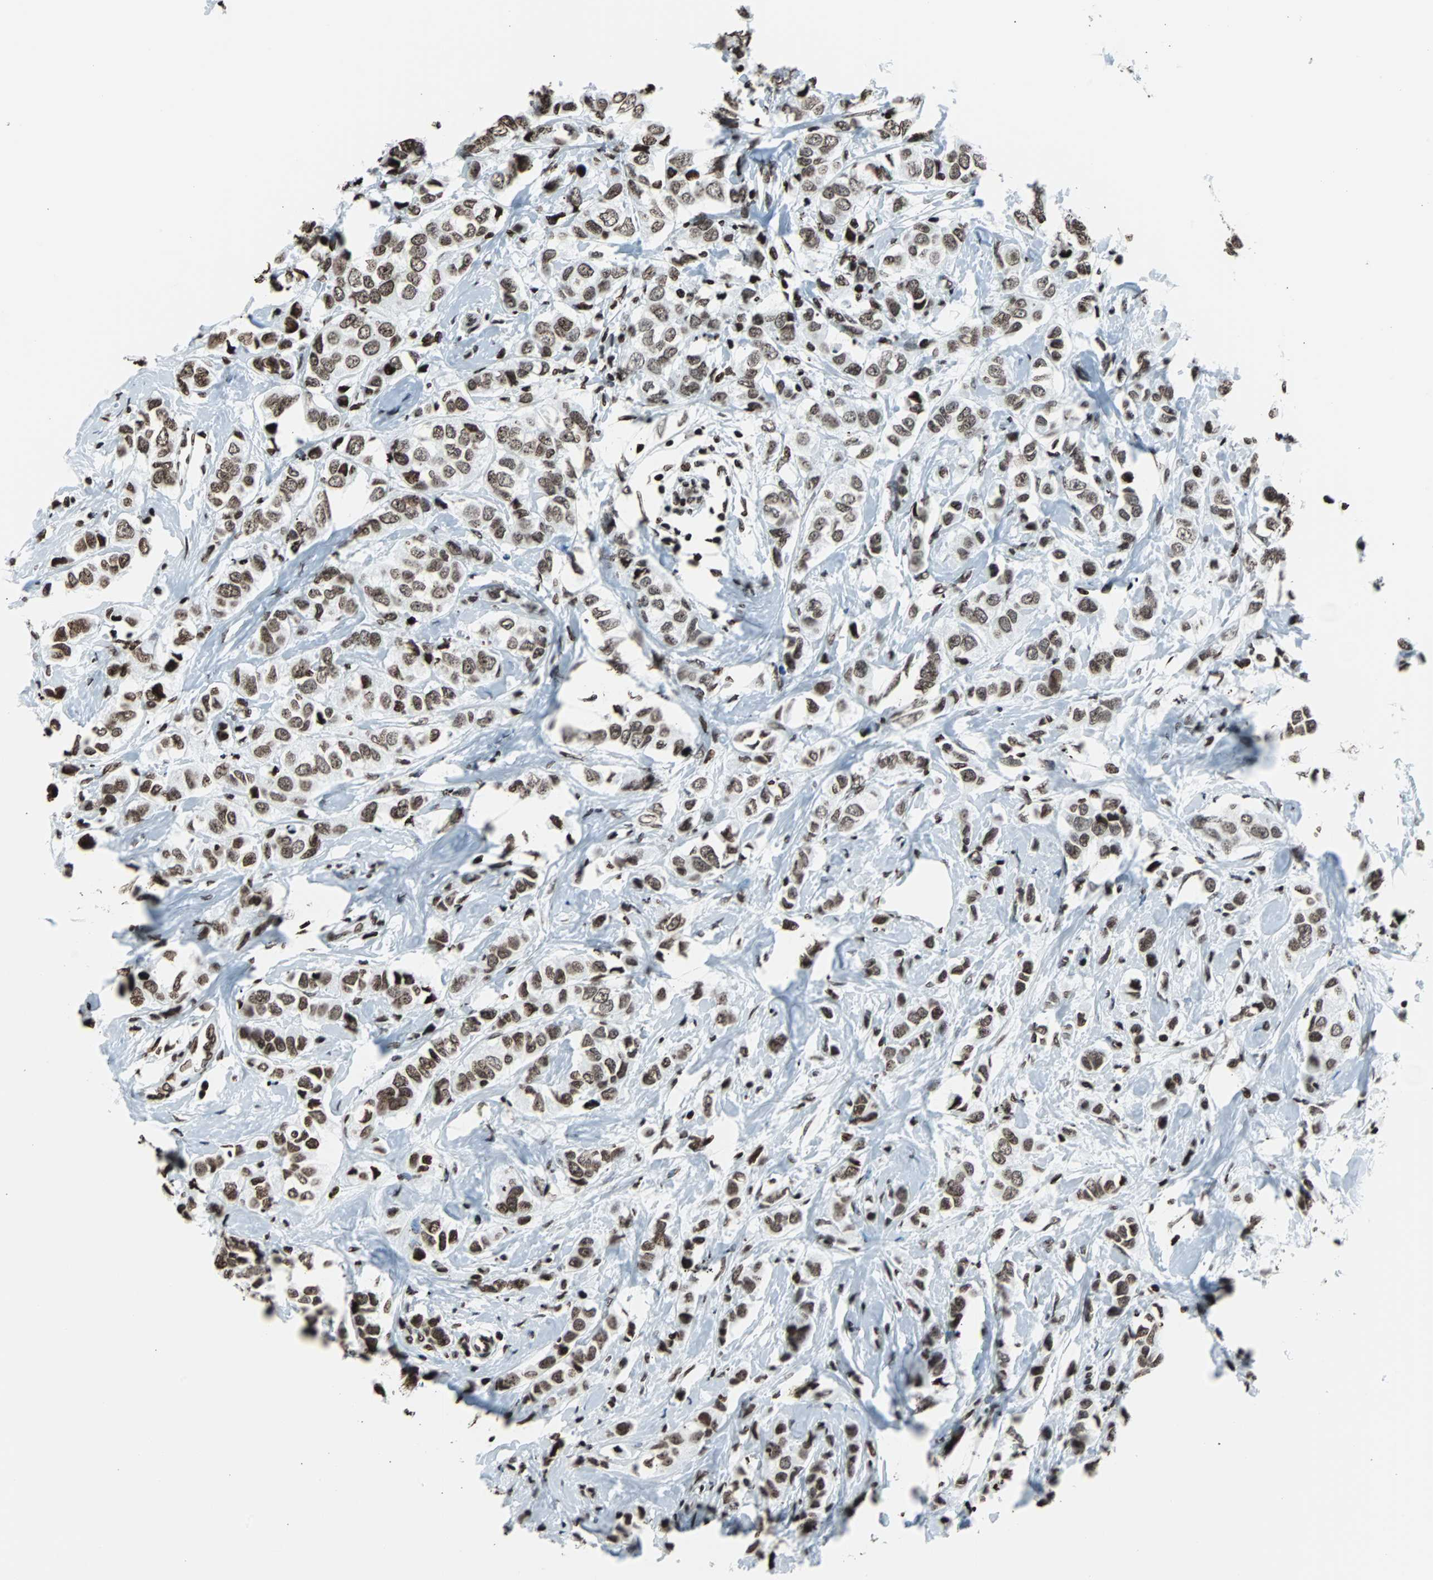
{"staining": {"intensity": "moderate", "quantity": ">75%", "location": "nuclear"}, "tissue": "breast cancer", "cell_type": "Tumor cells", "image_type": "cancer", "snomed": [{"axis": "morphology", "description": "Duct carcinoma"}, {"axis": "topography", "description": "Breast"}], "caption": "Protein positivity by immunohistochemistry exhibits moderate nuclear positivity in about >75% of tumor cells in breast cancer.", "gene": "H2BC18", "patient": {"sex": "female", "age": 50}}